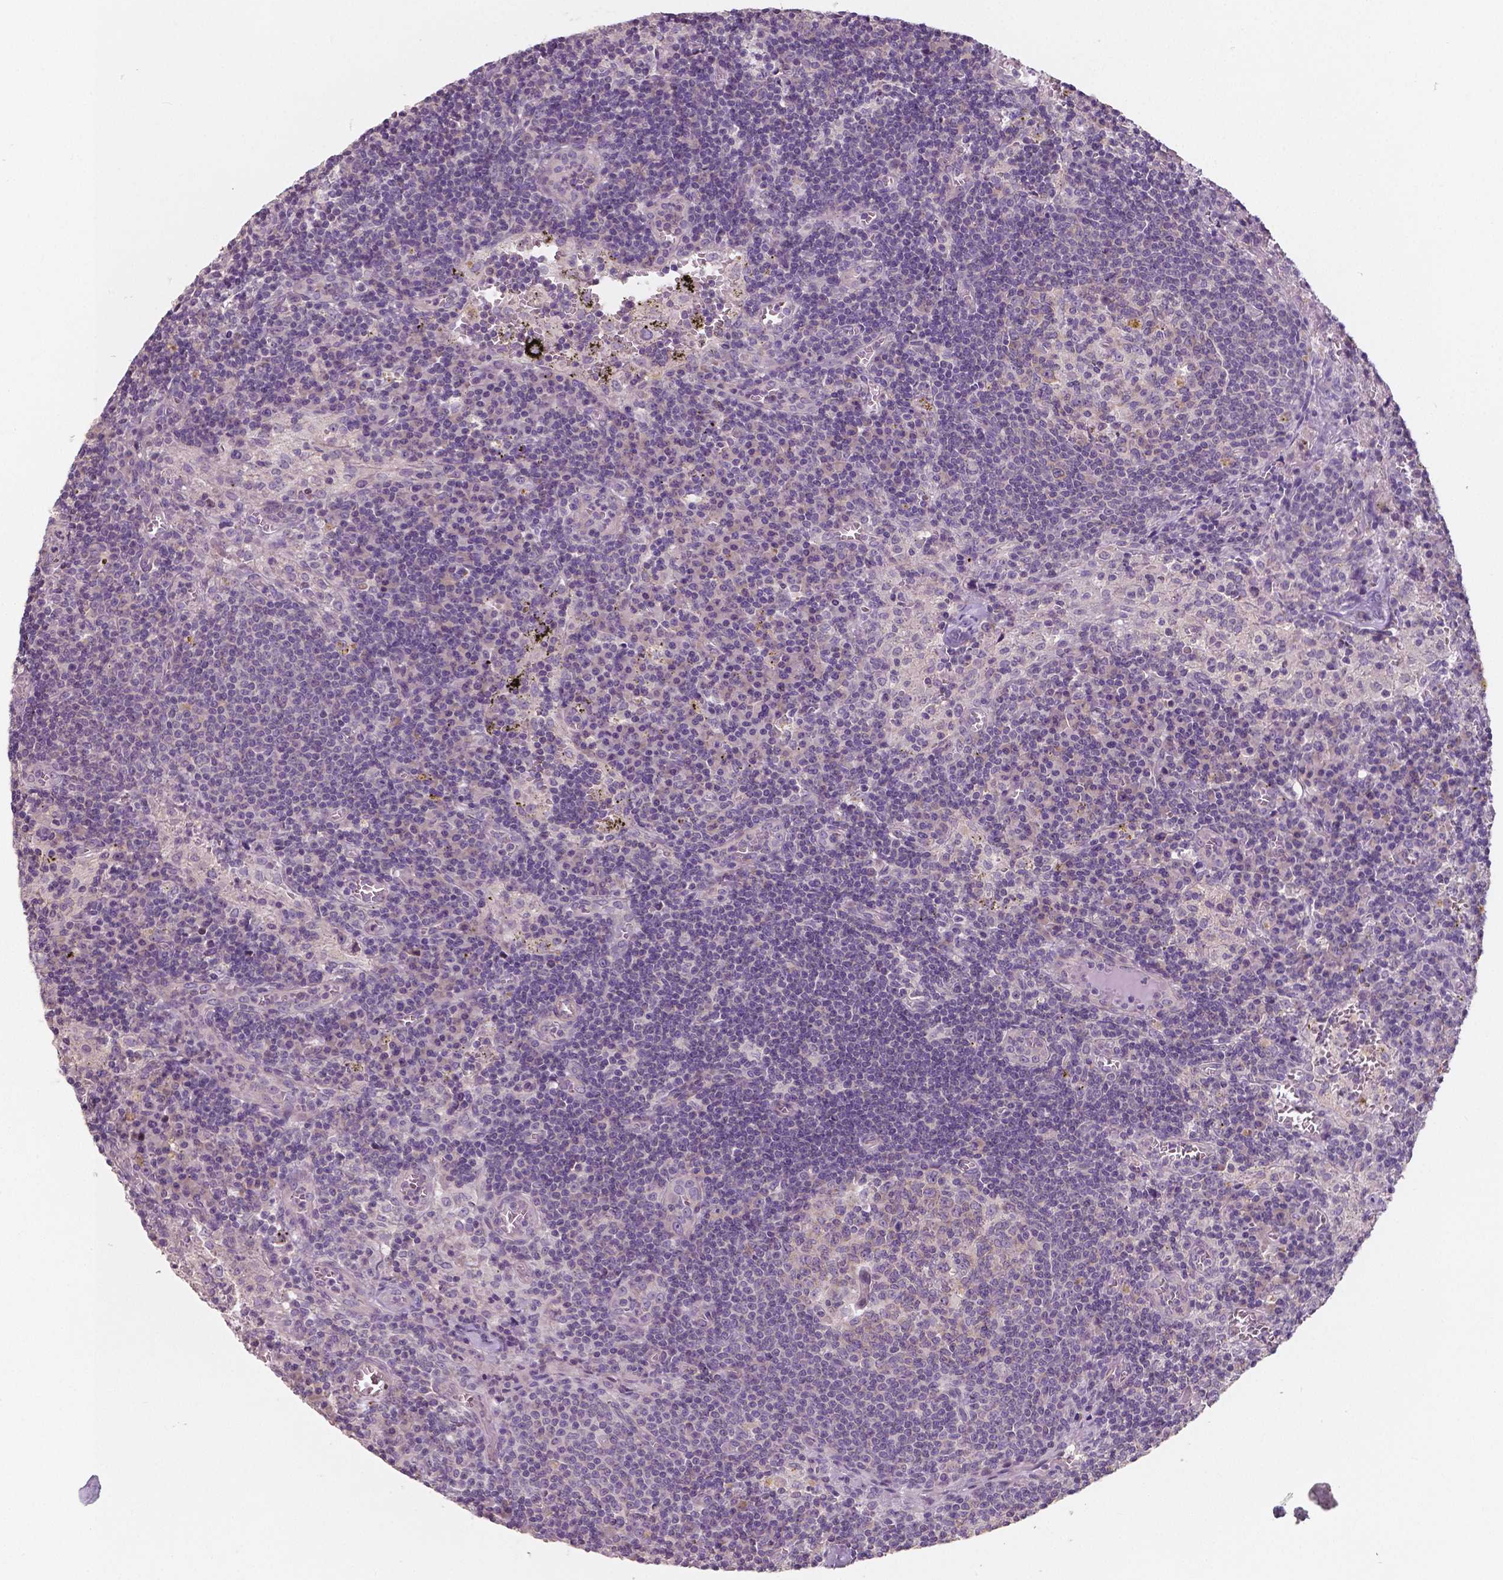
{"staining": {"intensity": "negative", "quantity": "none", "location": "none"}, "tissue": "lymph node", "cell_type": "Germinal center cells", "image_type": "normal", "snomed": [{"axis": "morphology", "description": "Normal tissue, NOS"}, {"axis": "topography", "description": "Lymph node"}], "caption": "Immunohistochemistry (IHC) photomicrograph of unremarkable human lymph node stained for a protein (brown), which demonstrates no staining in germinal center cells.", "gene": "LSM14B", "patient": {"sex": "male", "age": 62}}